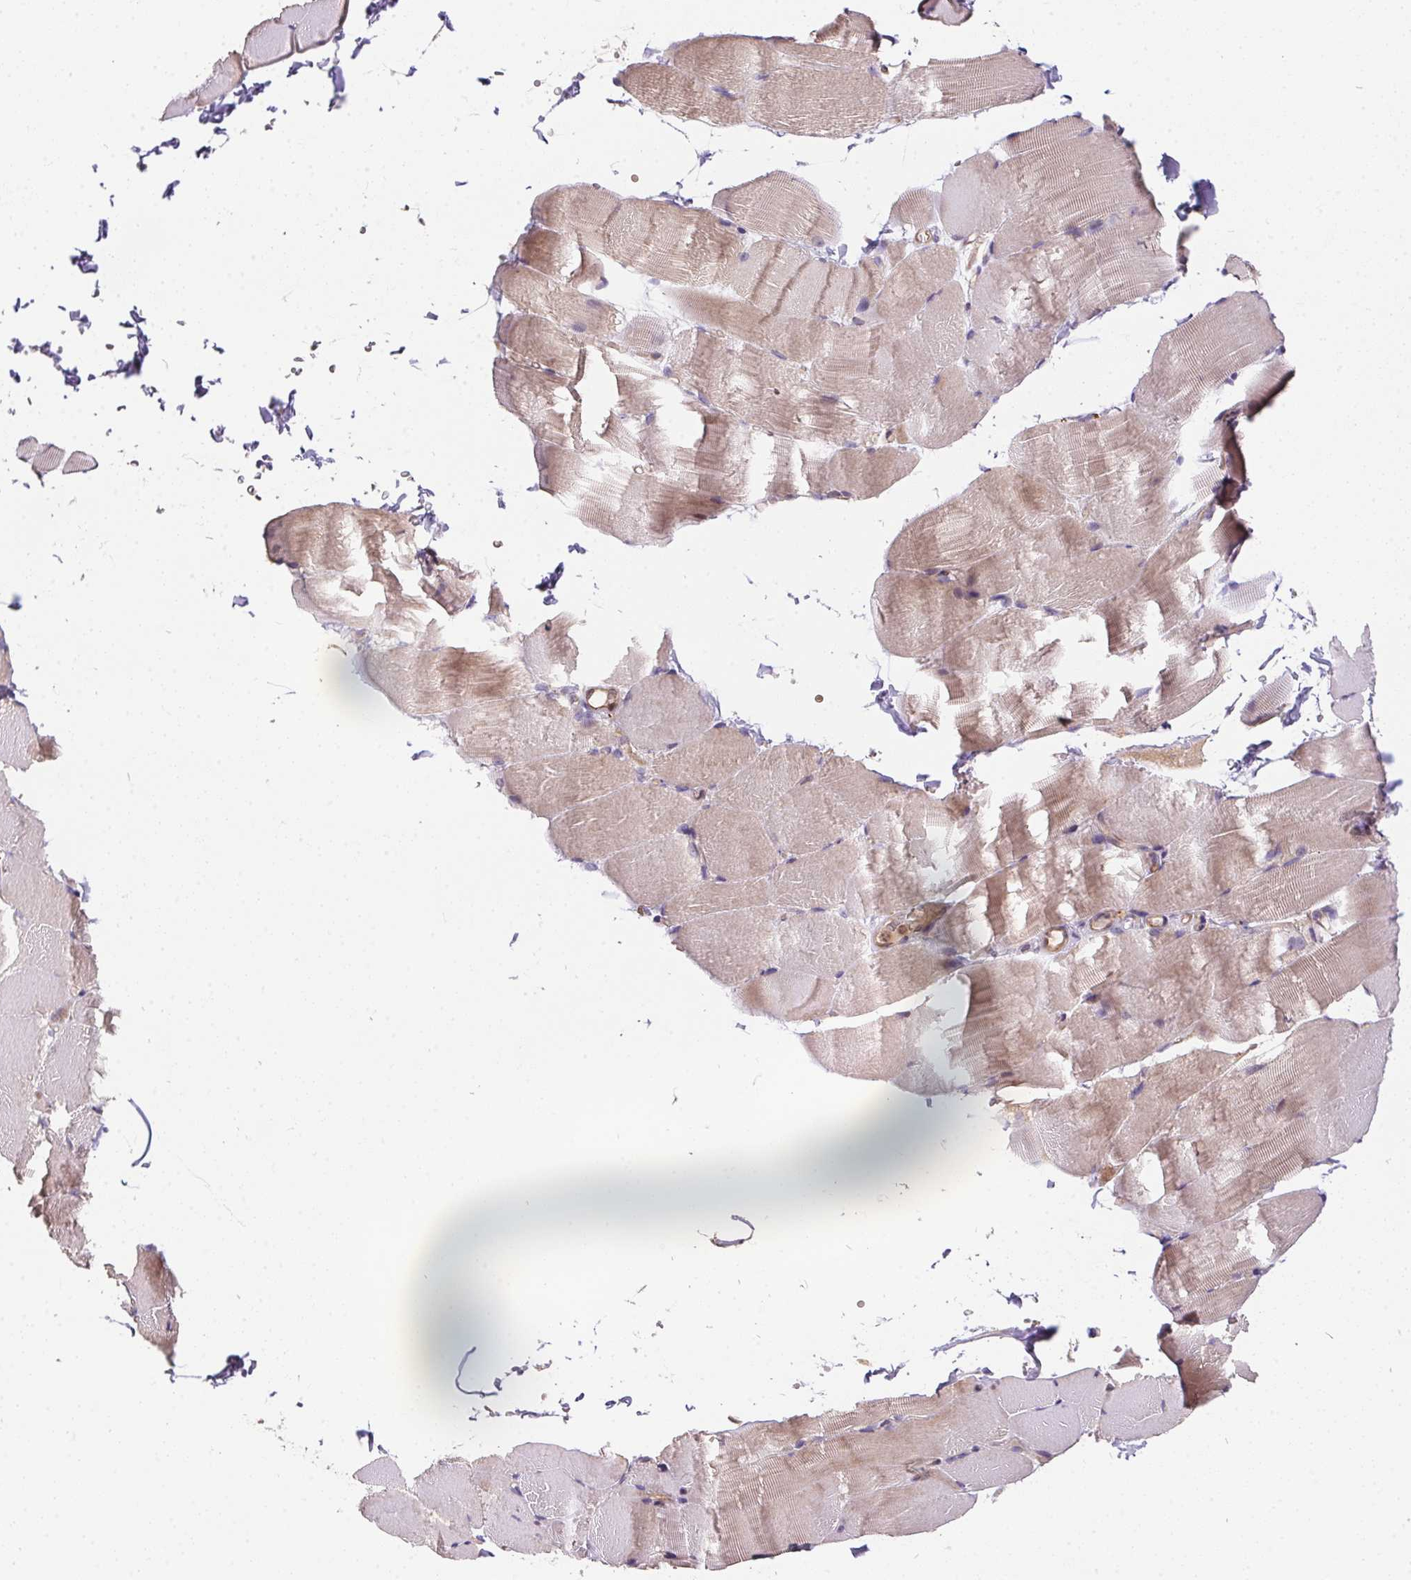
{"staining": {"intensity": "weak", "quantity": "<25%", "location": "cytoplasmic/membranous"}, "tissue": "skeletal muscle", "cell_type": "Myocytes", "image_type": "normal", "snomed": [{"axis": "morphology", "description": "Normal tissue, NOS"}, {"axis": "topography", "description": "Skeletal muscle"}], "caption": "Photomicrograph shows no significant protein positivity in myocytes of unremarkable skeletal muscle.", "gene": "NUDT16", "patient": {"sex": "female", "age": 37}}